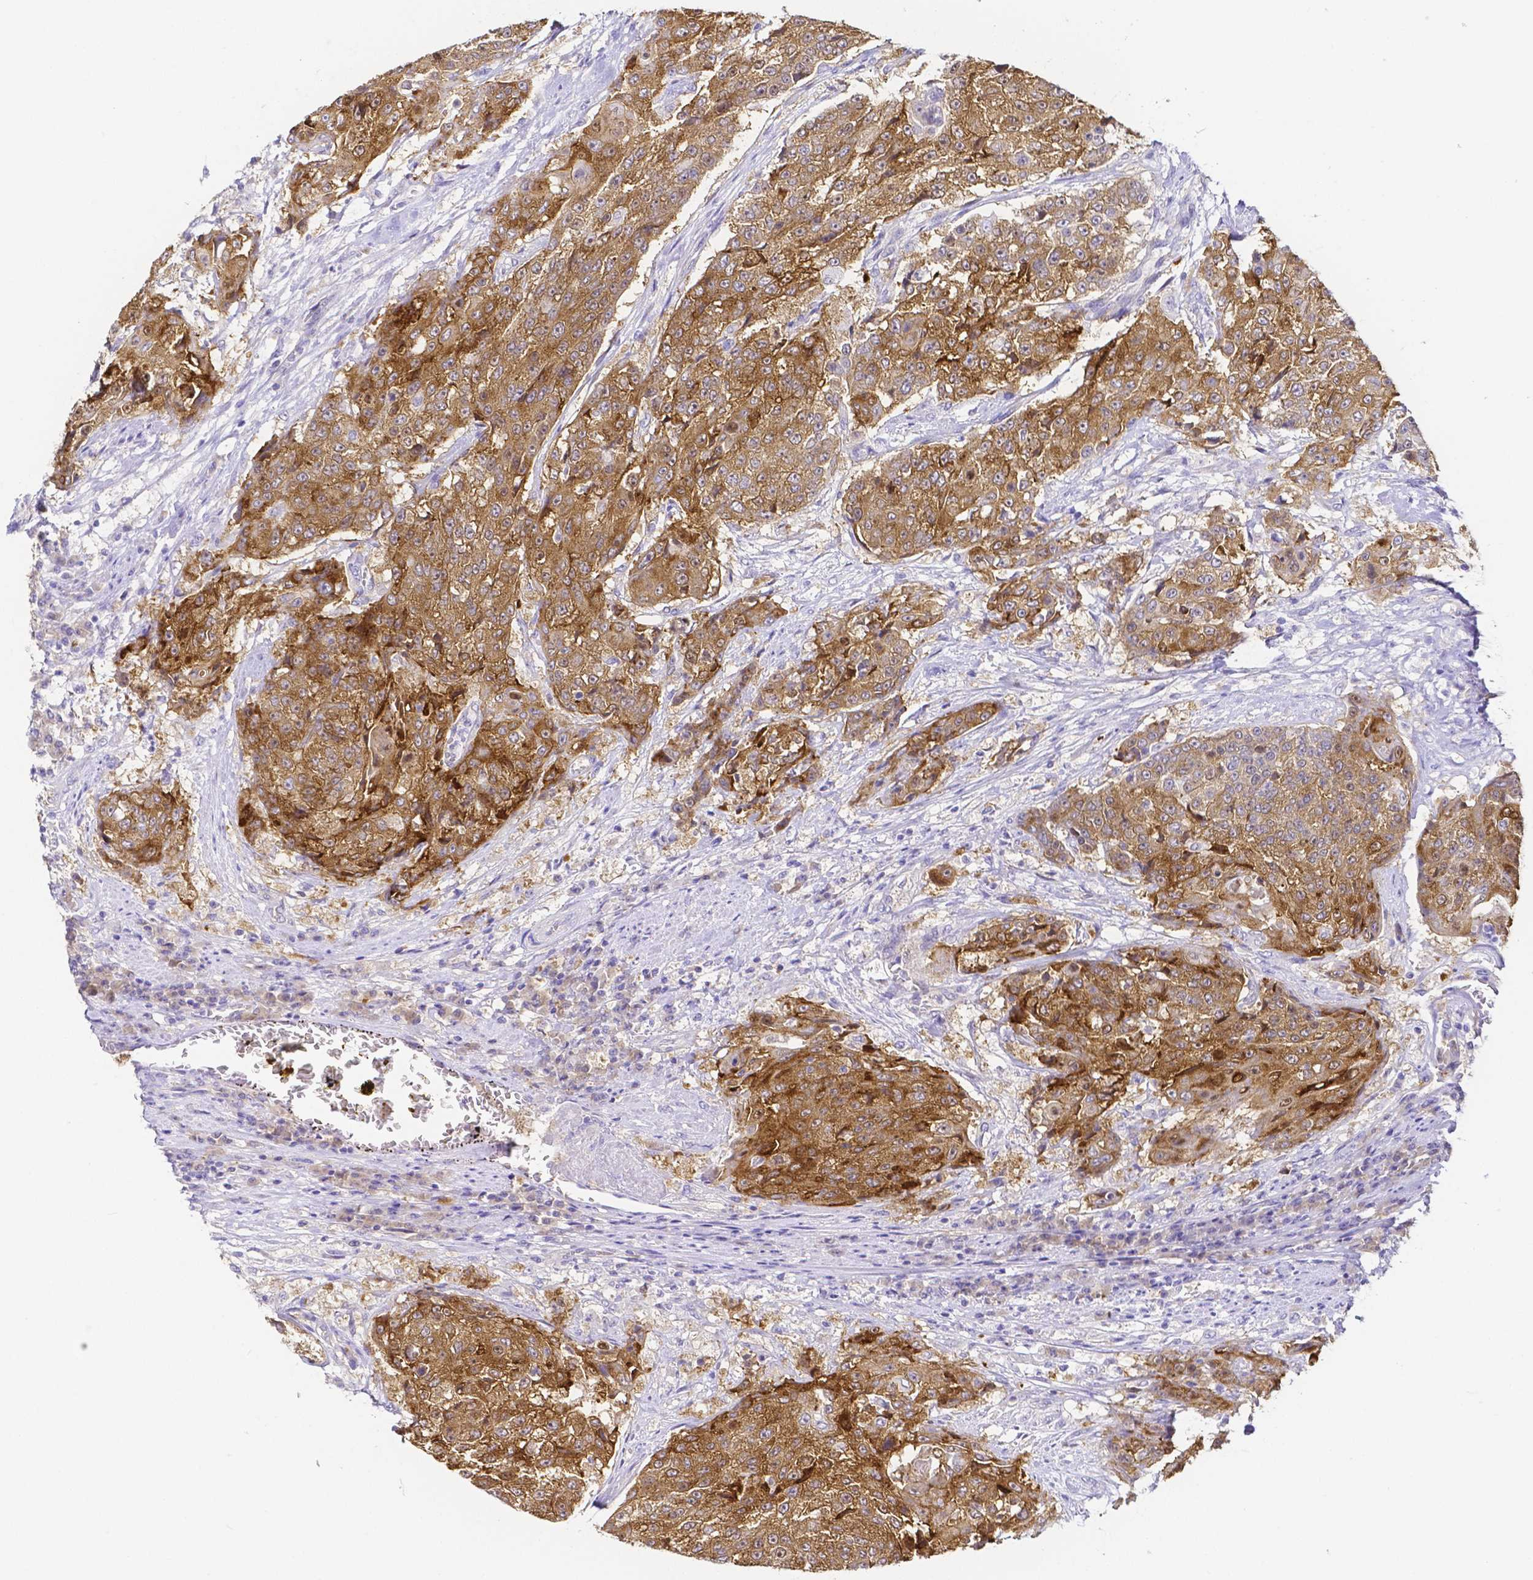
{"staining": {"intensity": "moderate", "quantity": ">75%", "location": "cytoplasmic/membranous"}, "tissue": "urothelial cancer", "cell_type": "Tumor cells", "image_type": "cancer", "snomed": [{"axis": "morphology", "description": "Urothelial carcinoma, High grade"}, {"axis": "topography", "description": "Urinary bladder"}], "caption": "The immunohistochemical stain highlights moderate cytoplasmic/membranous positivity in tumor cells of urothelial carcinoma (high-grade) tissue.", "gene": "PKP3", "patient": {"sex": "female", "age": 63}}